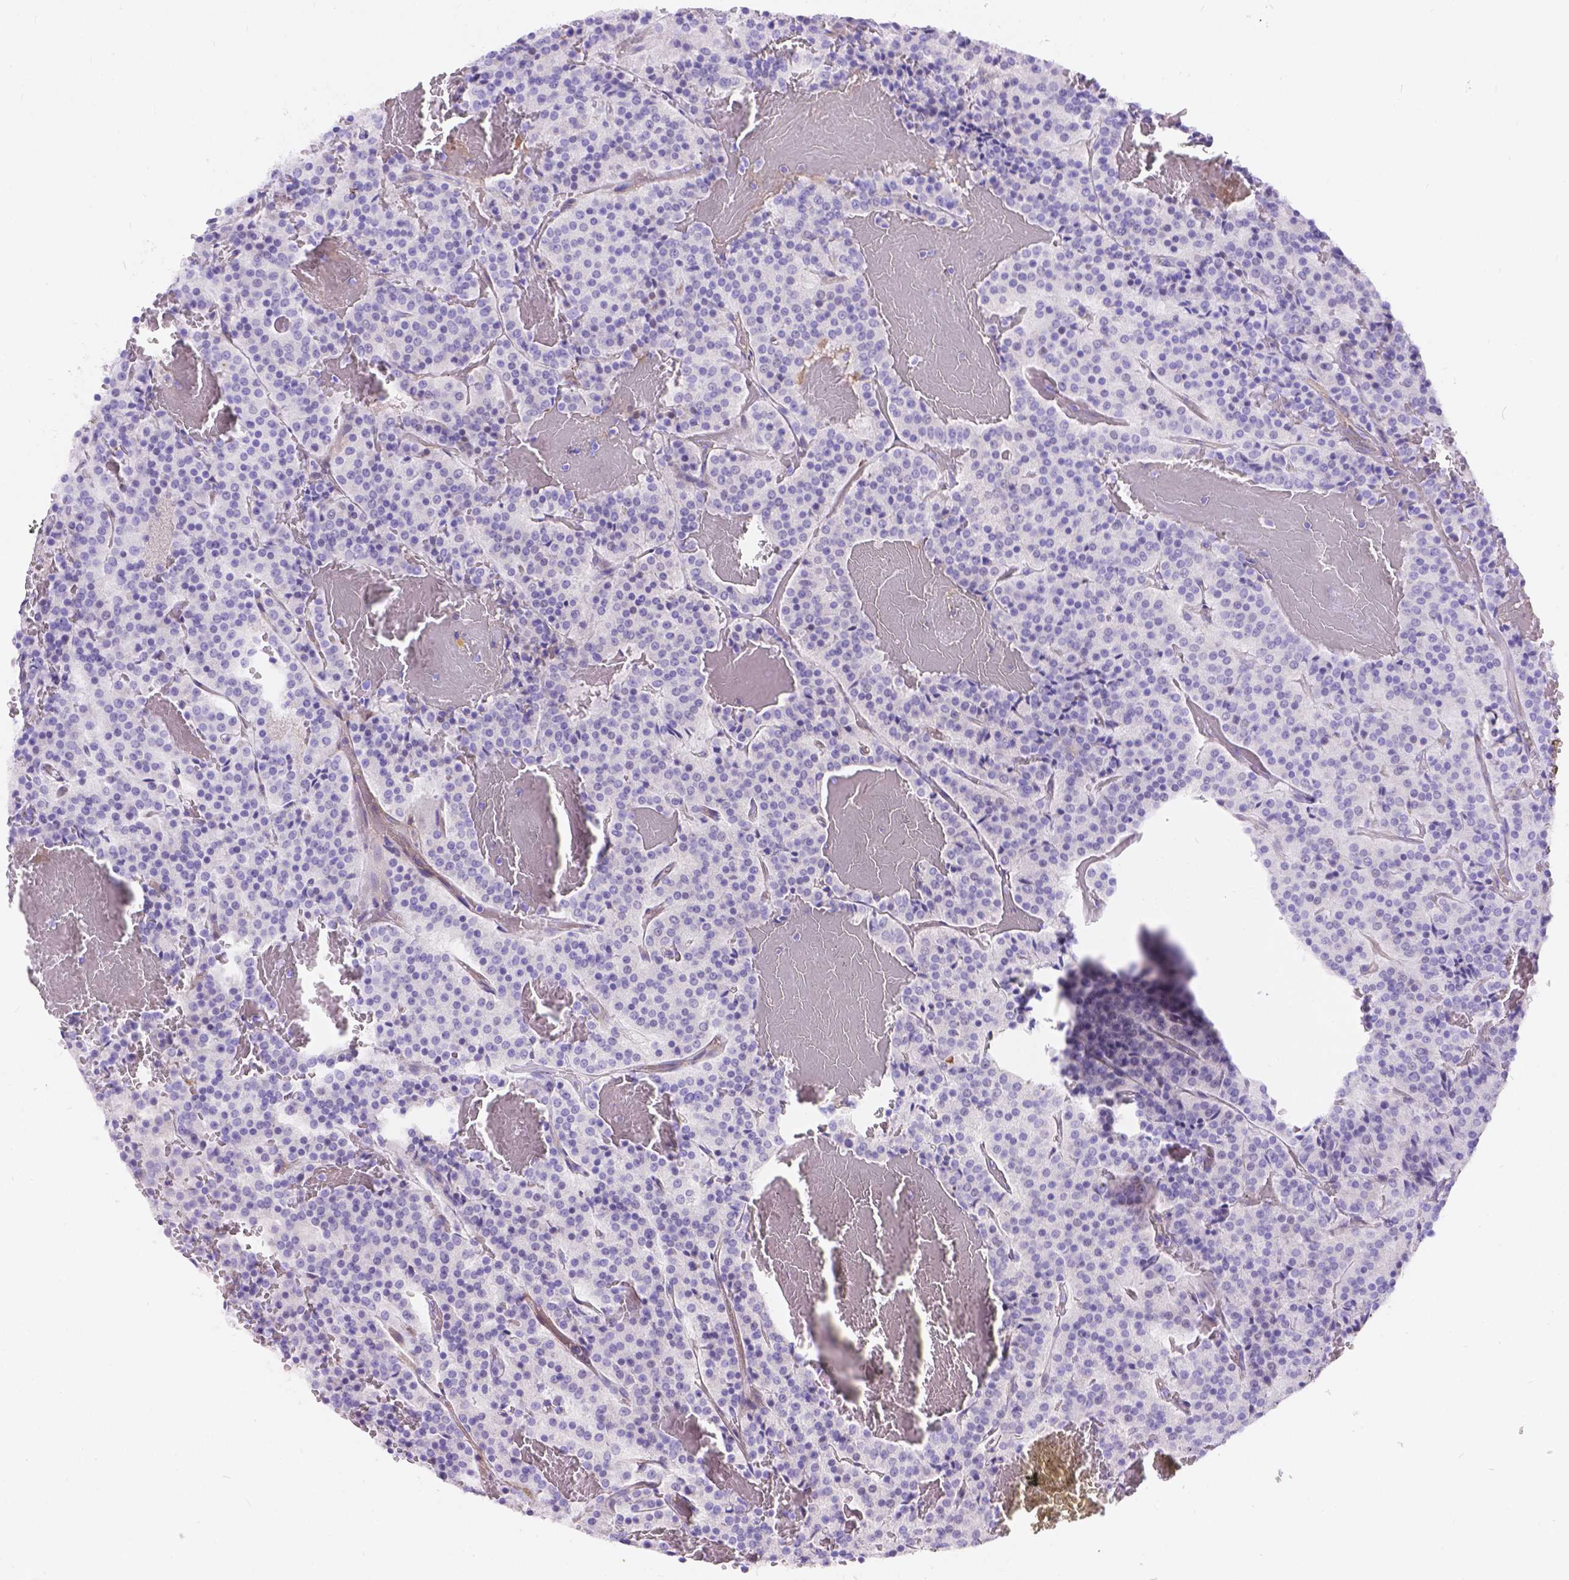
{"staining": {"intensity": "negative", "quantity": "none", "location": "none"}, "tissue": "carcinoid", "cell_type": "Tumor cells", "image_type": "cancer", "snomed": [{"axis": "morphology", "description": "Carcinoid, malignant, NOS"}, {"axis": "topography", "description": "Lung"}], "caption": "Carcinoid stained for a protein using immunohistochemistry (IHC) shows no positivity tumor cells.", "gene": "KLHL10", "patient": {"sex": "male", "age": 70}}